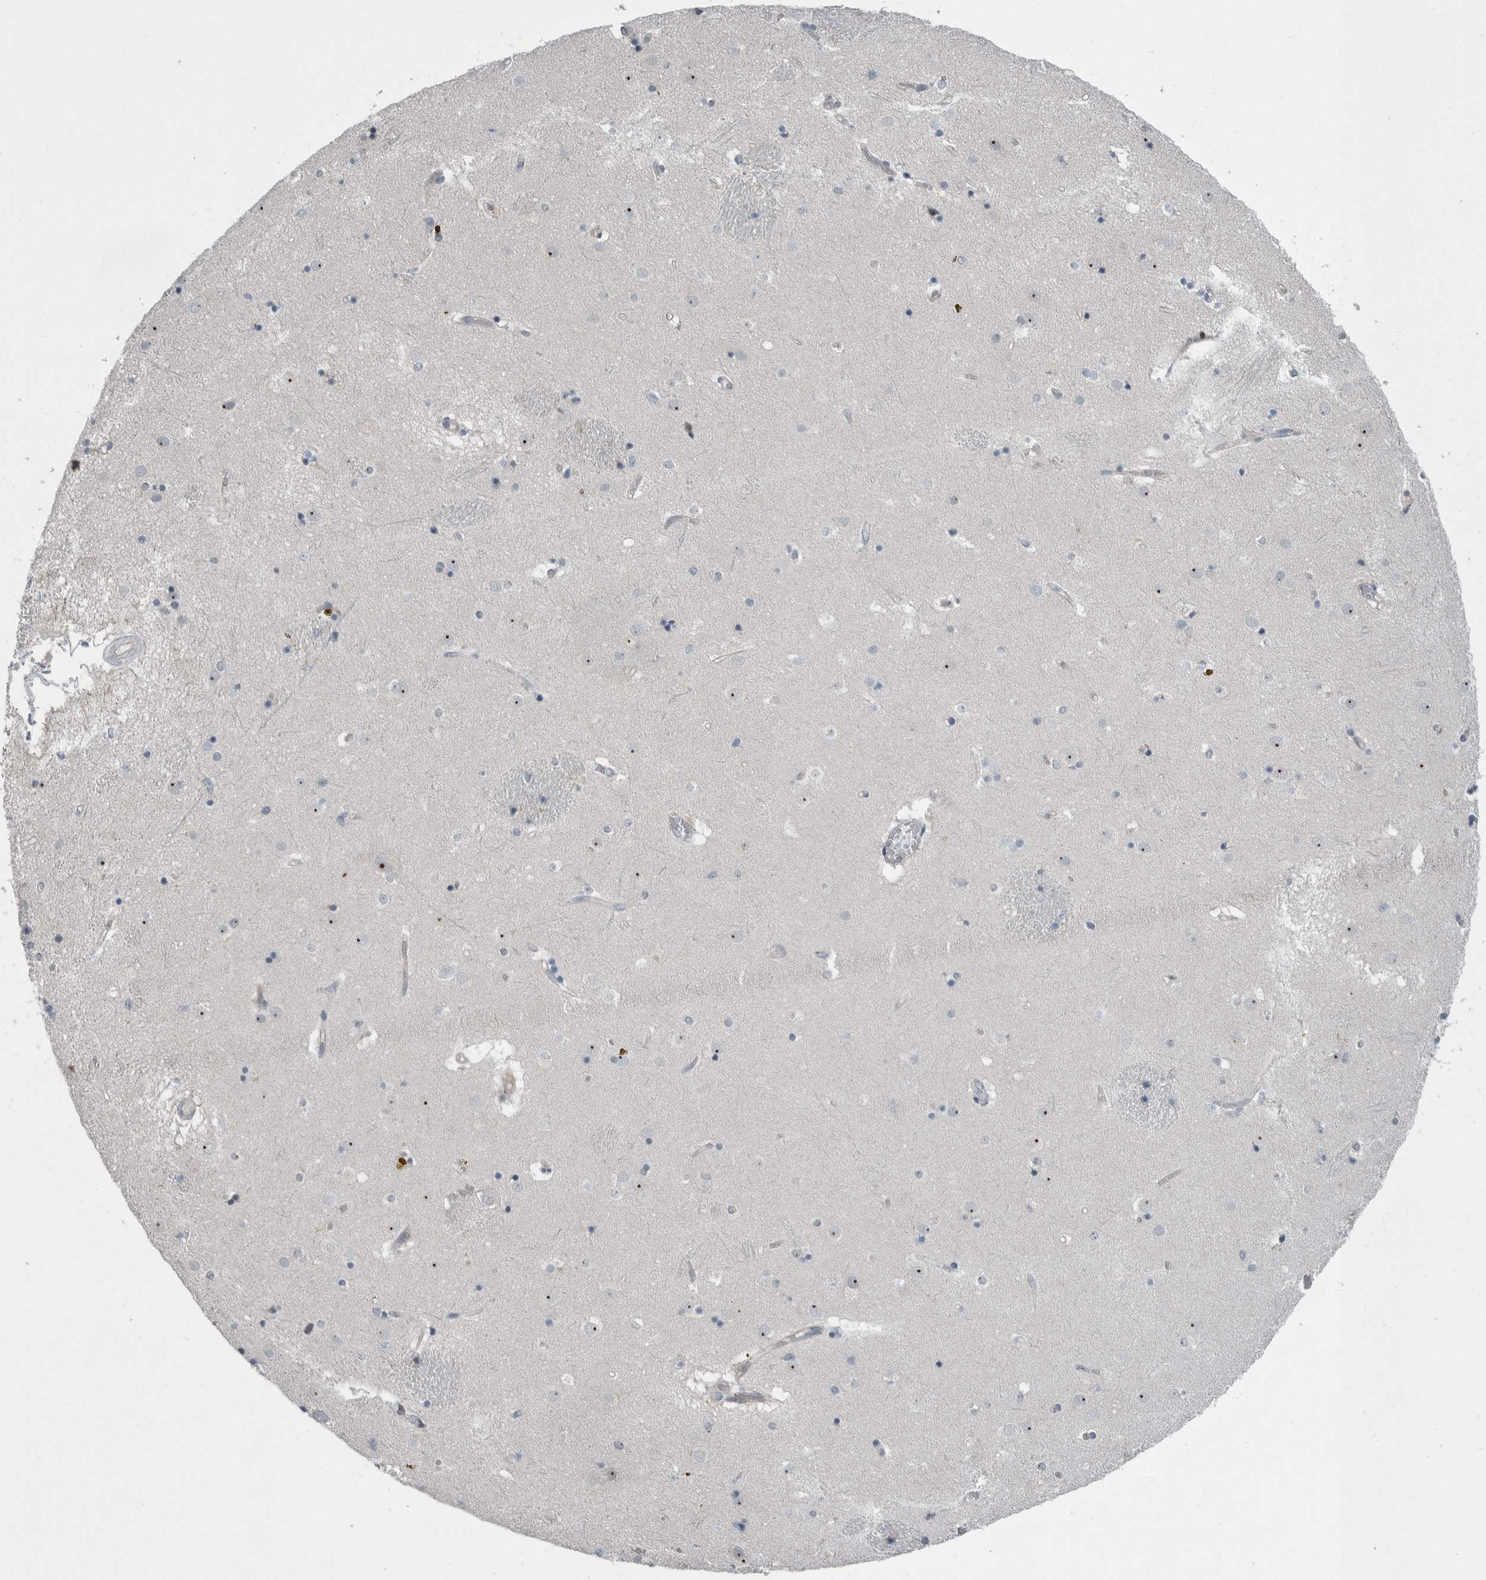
{"staining": {"intensity": "negative", "quantity": "none", "location": "none"}, "tissue": "caudate", "cell_type": "Glial cells", "image_type": "normal", "snomed": [{"axis": "morphology", "description": "Normal tissue, NOS"}, {"axis": "topography", "description": "Lateral ventricle wall"}], "caption": "High power microscopy micrograph of an IHC histopathology image of benign caudate, revealing no significant positivity in glial cells.", "gene": "USP25", "patient": {"sex": "male", "age": 70}}